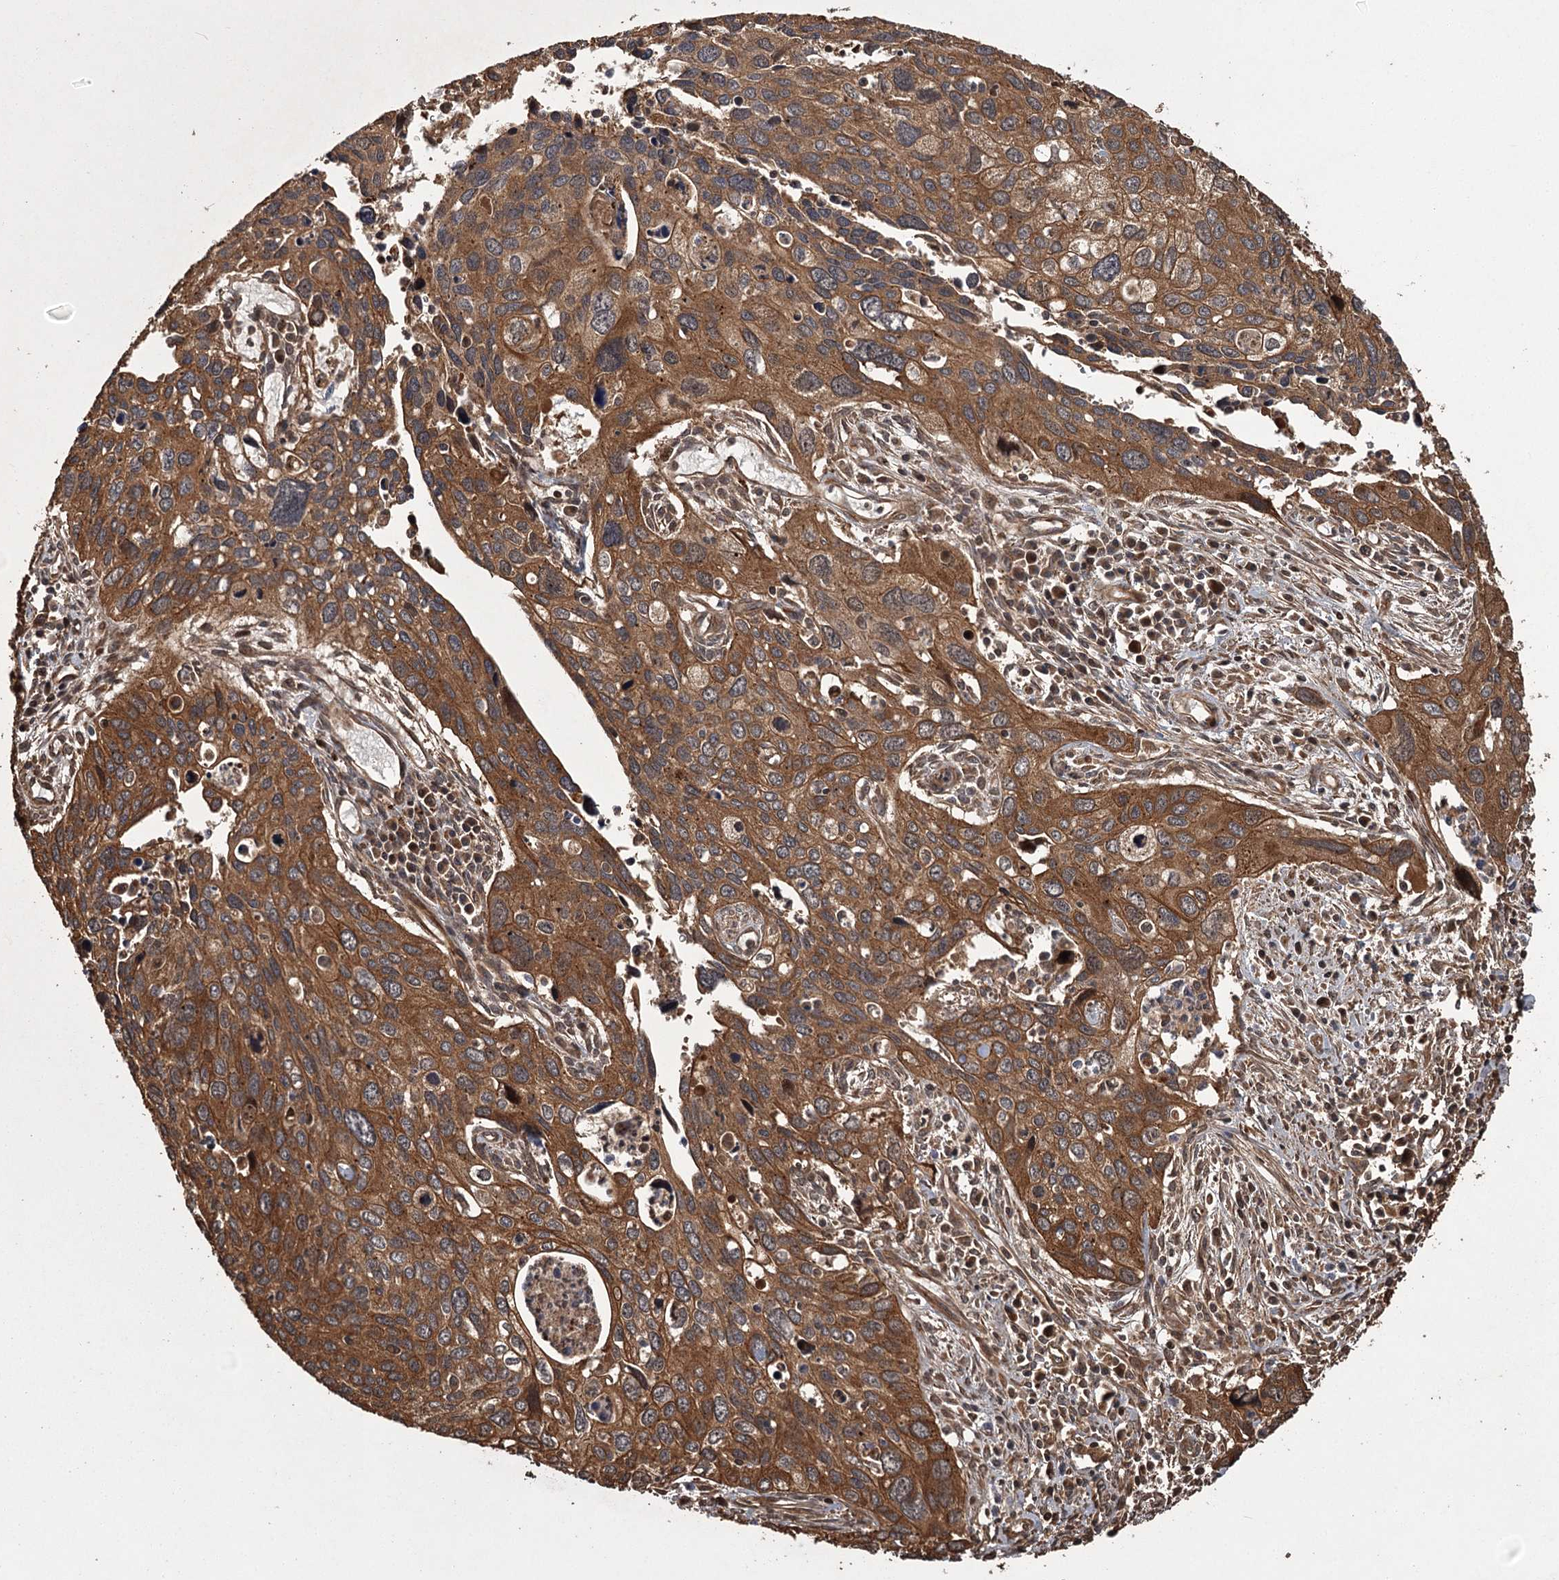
{"staining": {"intensity": "strong", "quantity": ">75%", "location": "cytoplasmic/membranous"}, "tissue": "cervical cancer", "cell_type": "Tumor cells", "image_type": "cancer", "snomed": [{"axis": "morphology", "description": "Squamous cell carcinoma, NOS"}, {"axis": "topography", "description": "Cervix"}], "caption": "The photomicrograph exhibits a brown stain indicating the presence of a protein in the cytoplasmic/membranous of tumor cells in cervical cancer. The staining was performed using DAB (3,3'-diaminobenzidine) to visualize the protein expression in brown, while the nuclei were stained in blue with hematoxylin (Magnification: 20x).", "gene": "RPAP3", "patient": {"sex": "female", "age": 55}}